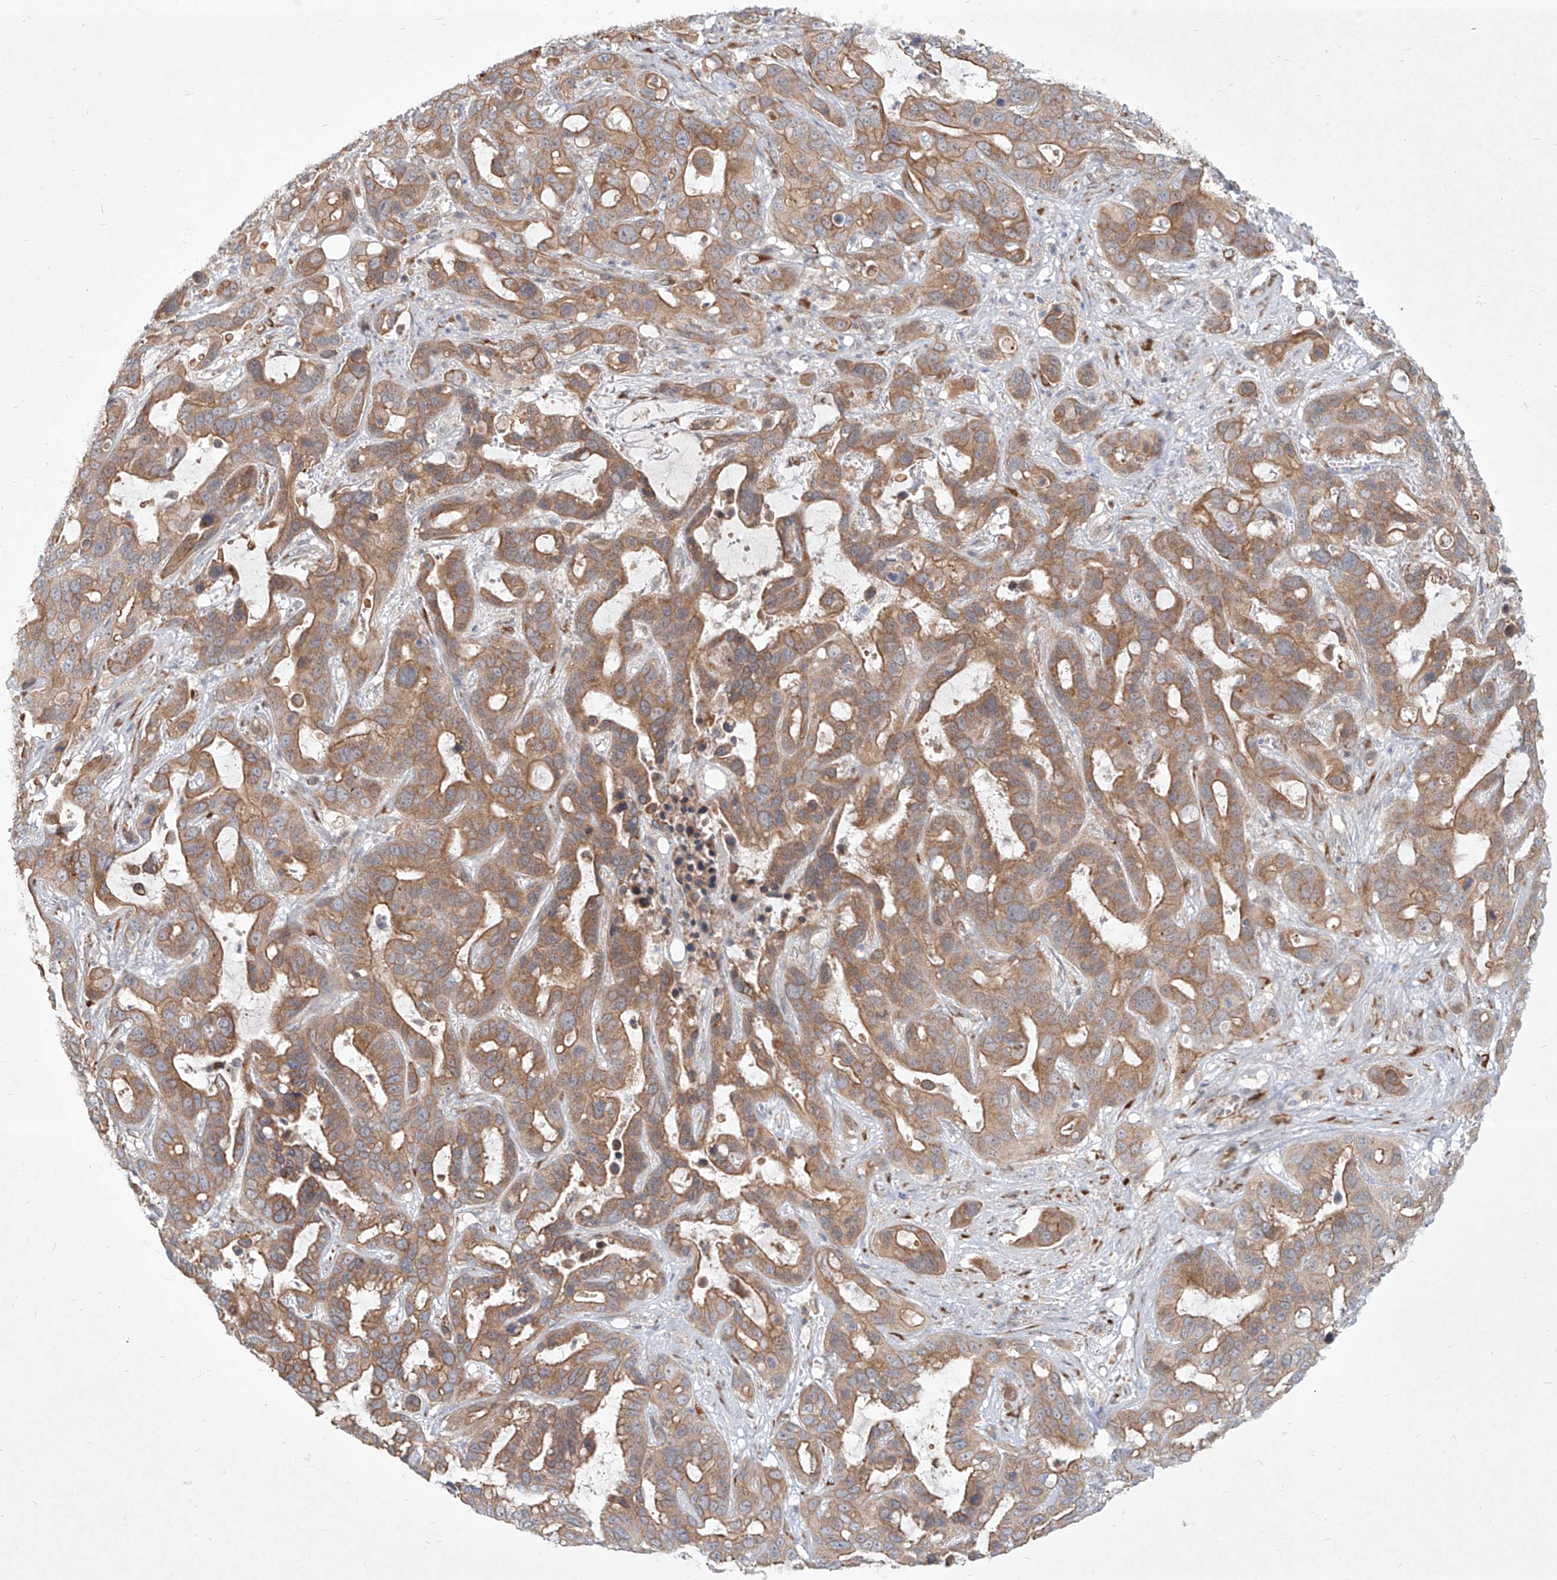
{"staining": {"intensity": "moderate", "quantity": ">75%", "location": "cytoplasmic/membranous"}, "tissue": "liver cancer", "cell_type": "Tumor cells", "image_type": "cancer", "snomed": [{"axis": "morphology", "description": "Cholangiocarcinoma"}, {"axis": "topography", "description": "Liver"}], "caption": "The image reveals immunohistochemical staining of liver cancer (cholangiocarcinoma). There is moderate cytoplasmic/membranous expression is appreciated in about >75% of tumor cells.", "gene": "CD209", "patient": {"sex": "female", "age": 65}}